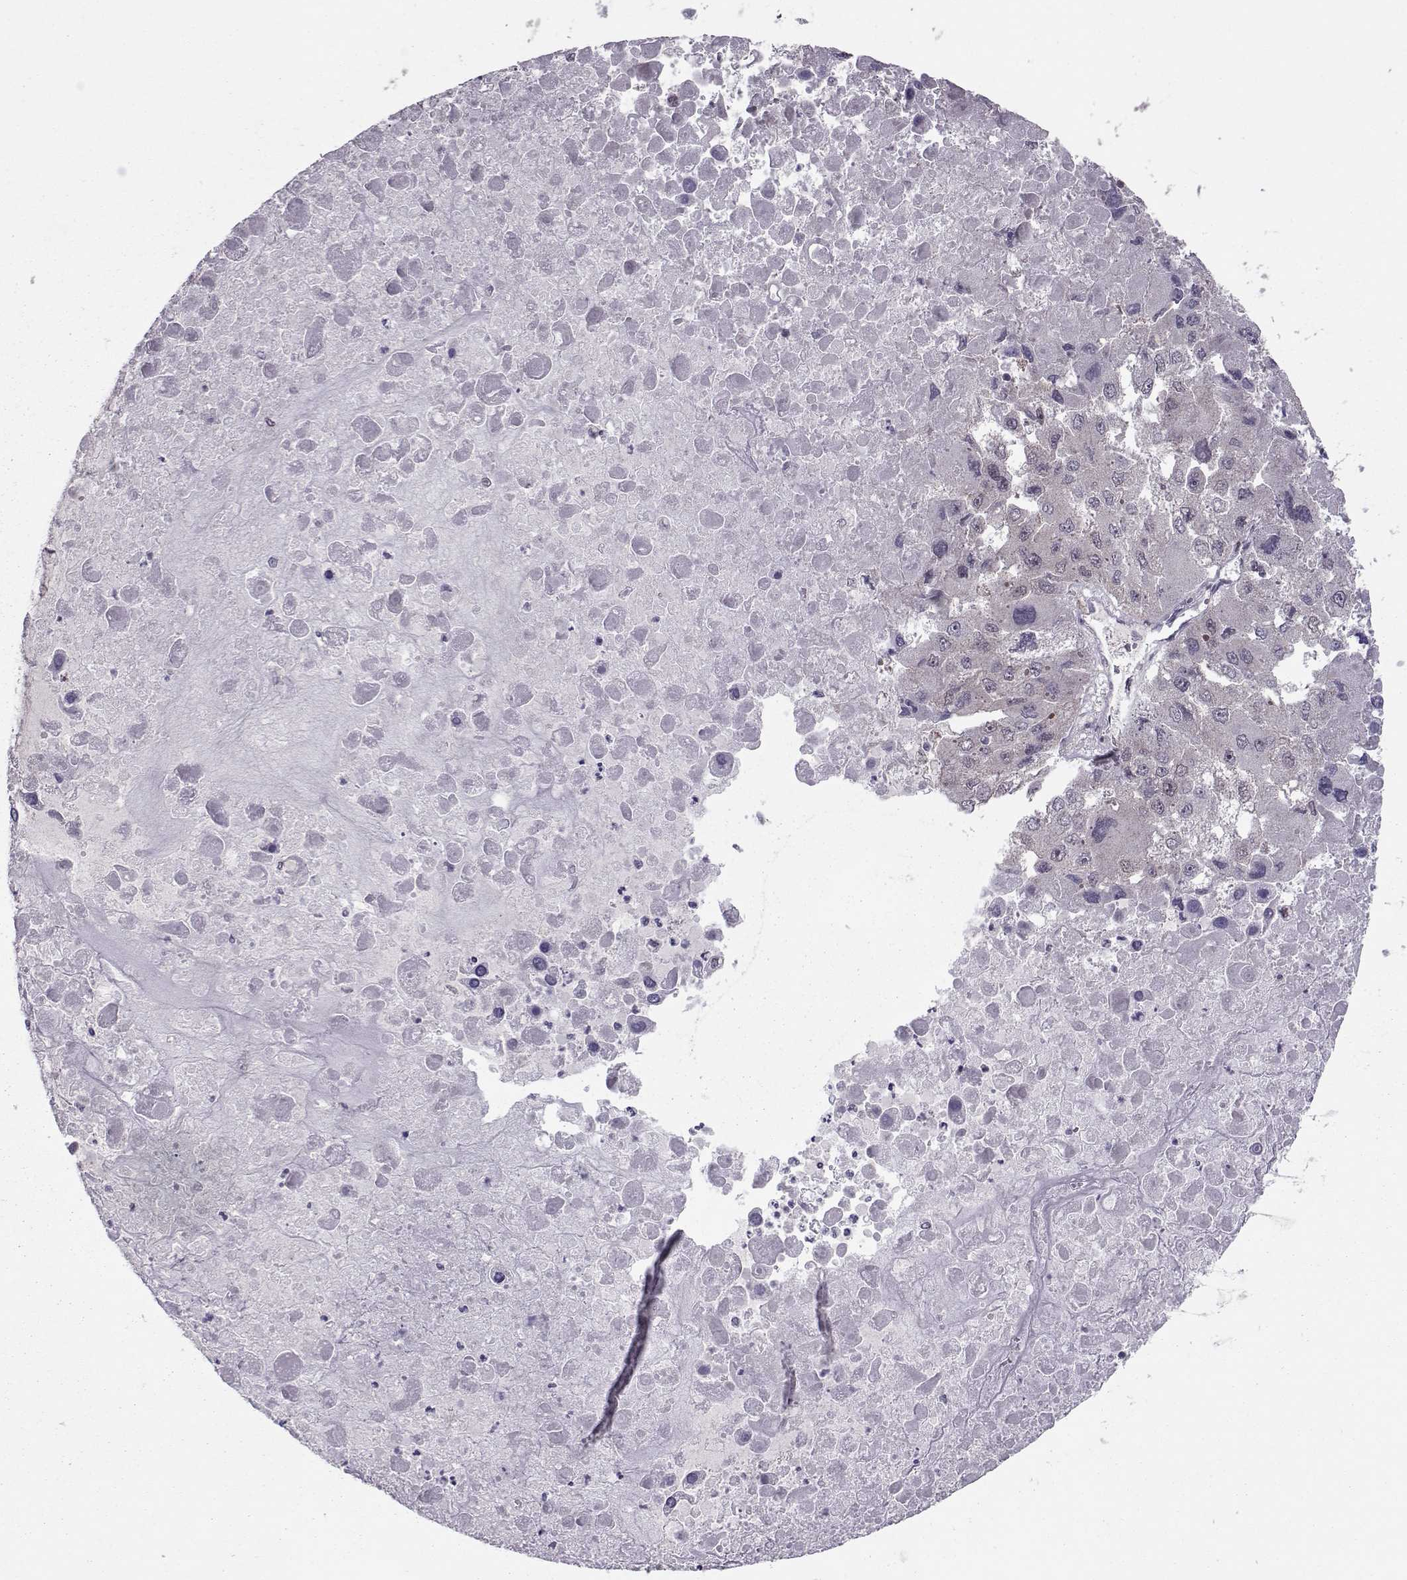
{"staining": {"intensity": "weak", "quantity": "<25%", "location": "cytoplasmic/membranous"}, "tissue": "liver cancer", "cell_type": "Tumor cells", "image_type": "cancer", "snomed": [{"axis": "morphology", "description": "Carcinoma, Hepatocellular, NOS"}, {"axis": "topography", "description": "Liver"}], "caption": "DAB (3,3'-diaminobenzidine) immunohistochemical staining of human hepatocellular carcinoma (liver) demonstrates no significant positivity in tumor cells.", "gene": "CDK4", "patient": {"sex": "female", "age": 41}}